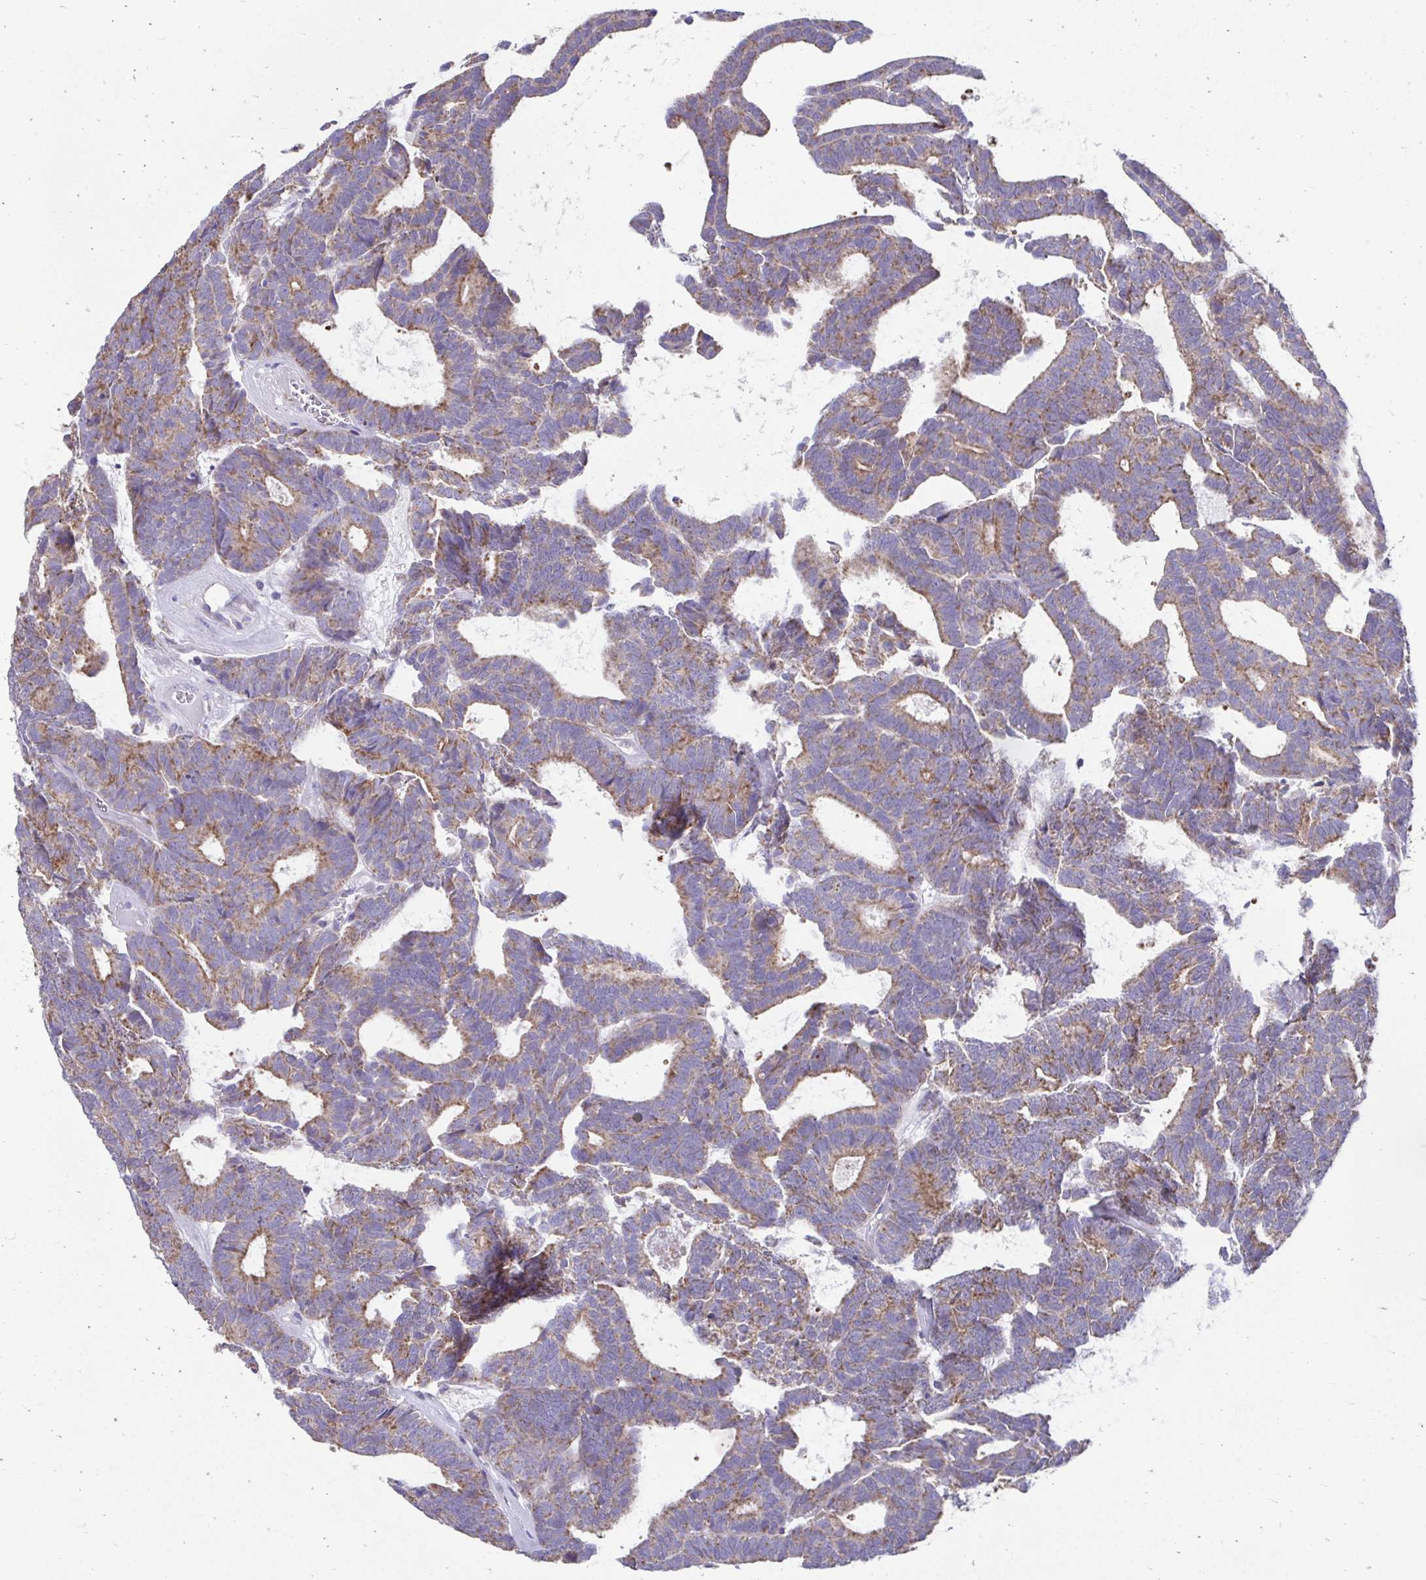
{"staining": {"intensity": "moderate", "quantity": ">75%", "location": "cytoplasmic/membranous"}, "tissue": "head and neck cancer", "cell_type": "Tumor cells", "image_type": "cancer", "snomed": [{"axis": "morphology", "description": "Adenocarcinoma, NOS"}, {"axis": "topography", "description": "Head-Neck"}], "caption": "There is medium levels of moderate cytoplasmic/membranous staining in tumor cells of adenocarcinoma (head and neck), as demonstrated by immunohistochemical staining (brown color).", "gene": "LINGO4", "patient": {"sex": "female", "age": 81}}